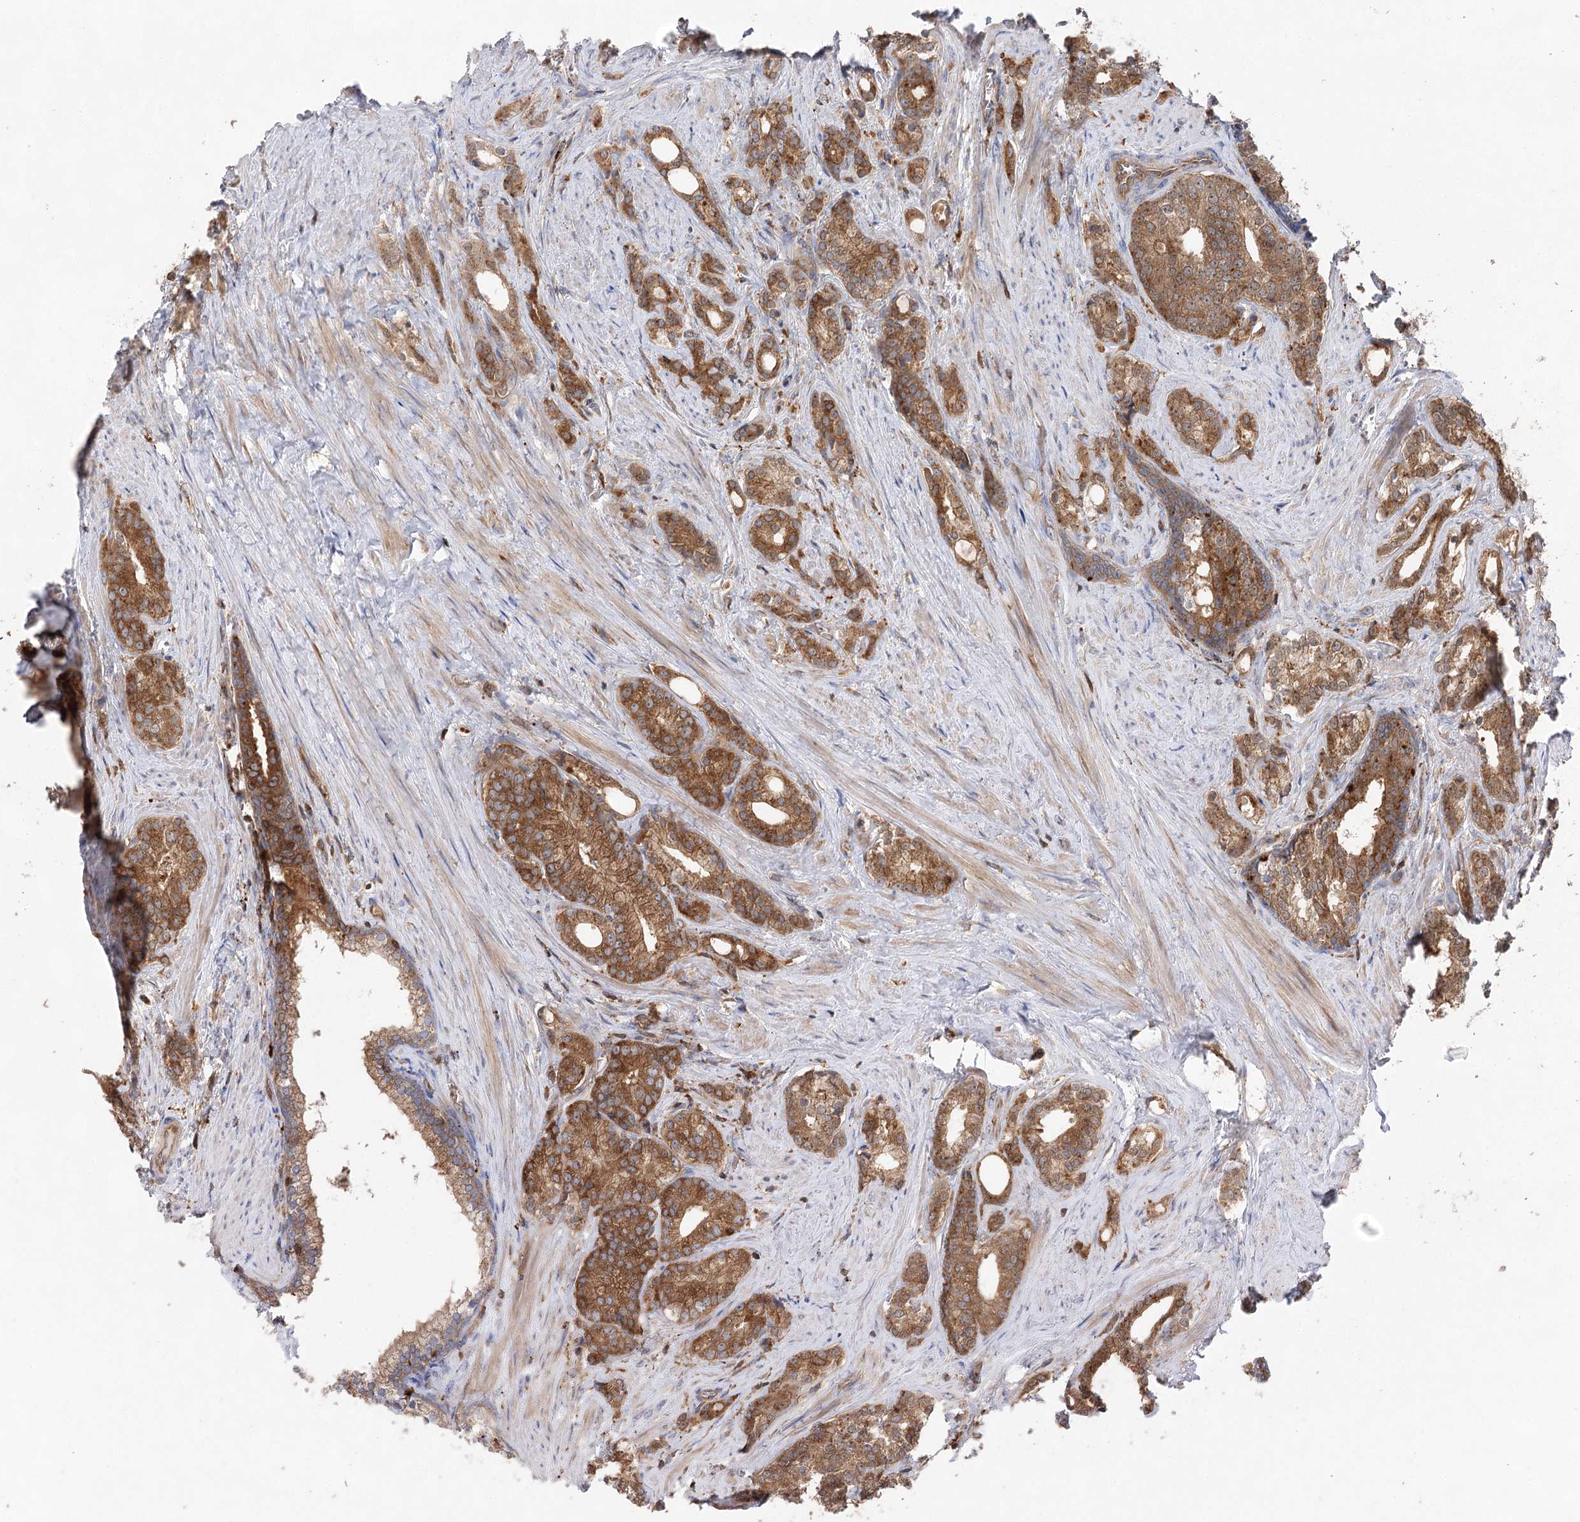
{"staining": {"intensity": "moderate", "quantity": ">75%", "location": "cytoplasmic/membranous"}, "tissue": "prostate cancer", "cell_type": "Tumor cells", "image_type": "cancer", "snomed": [{"axis": "morphology", "description": "Adenocarcinoma, Low grade"}, {"axis": "topography", "description": "Prostate"}], "caption": "This histopathology image exhibits IHC staining of human adenocarcinoma (low-grade) (prostate), with medium moderate cytoplasmic/membranous positivity in approximately >75% of tumor cells.", "gene": "VPS37B", "patient": {"sex": "male", "age": 71}}